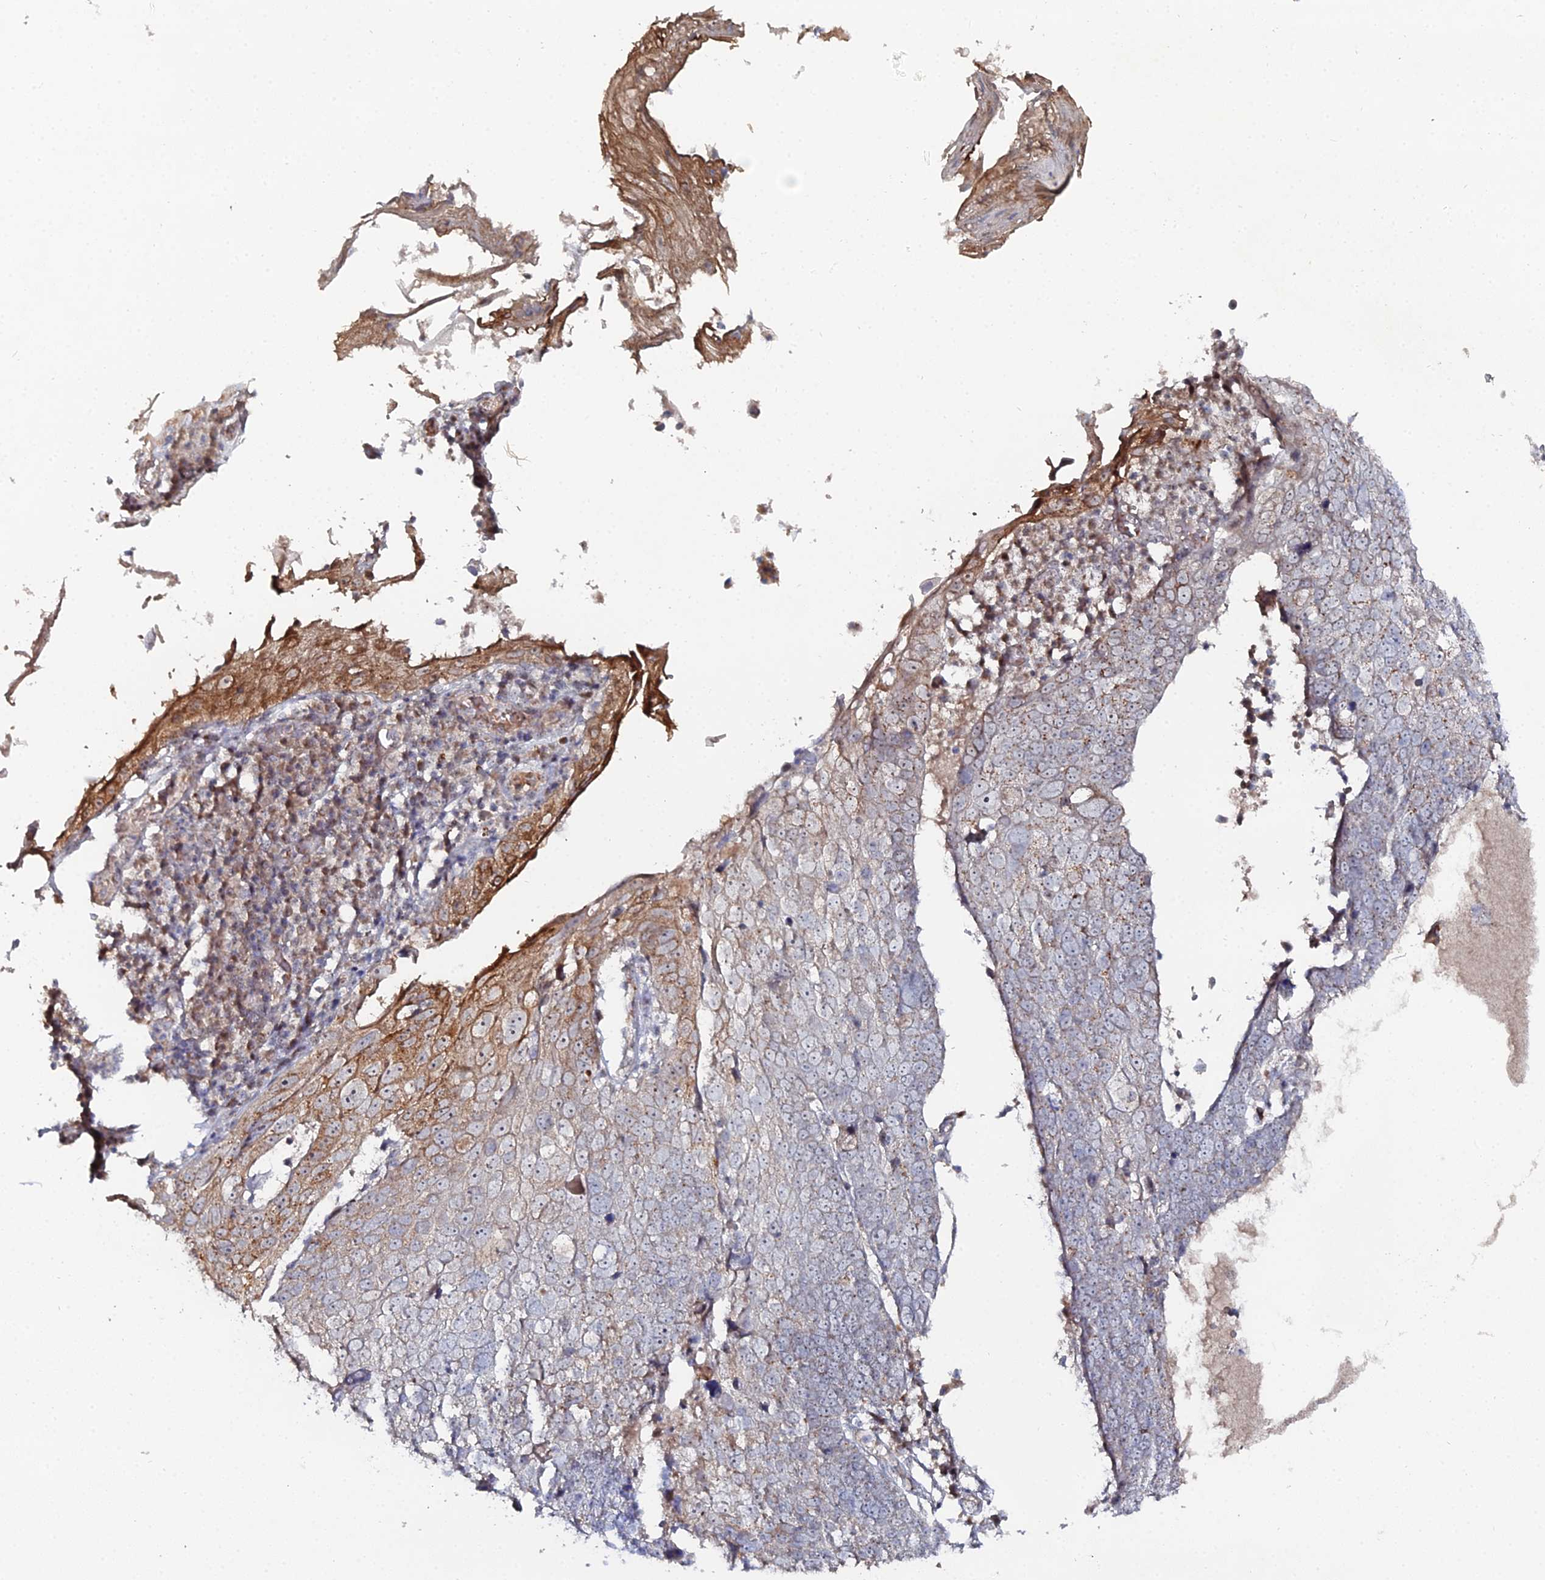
{"staining": {"intensity": "negative", "quantity": "none", "location": "none"}, "tissue": "skin cancer", "cell_type": "Tumor cells", "image_type": "cancer", "snomed": [{"axis": "morphology", "description": "Squamous cell carcinoma, NOS"}, {"axis": "topography", "description": "Skin"}], "caption": "Protein analysis of skin cancer (squamous cell carcinoma) demonstrates no significant expression in tumor cells.", "gene": "SGMS1", "patient": {"sex": "male", "age": 71}}